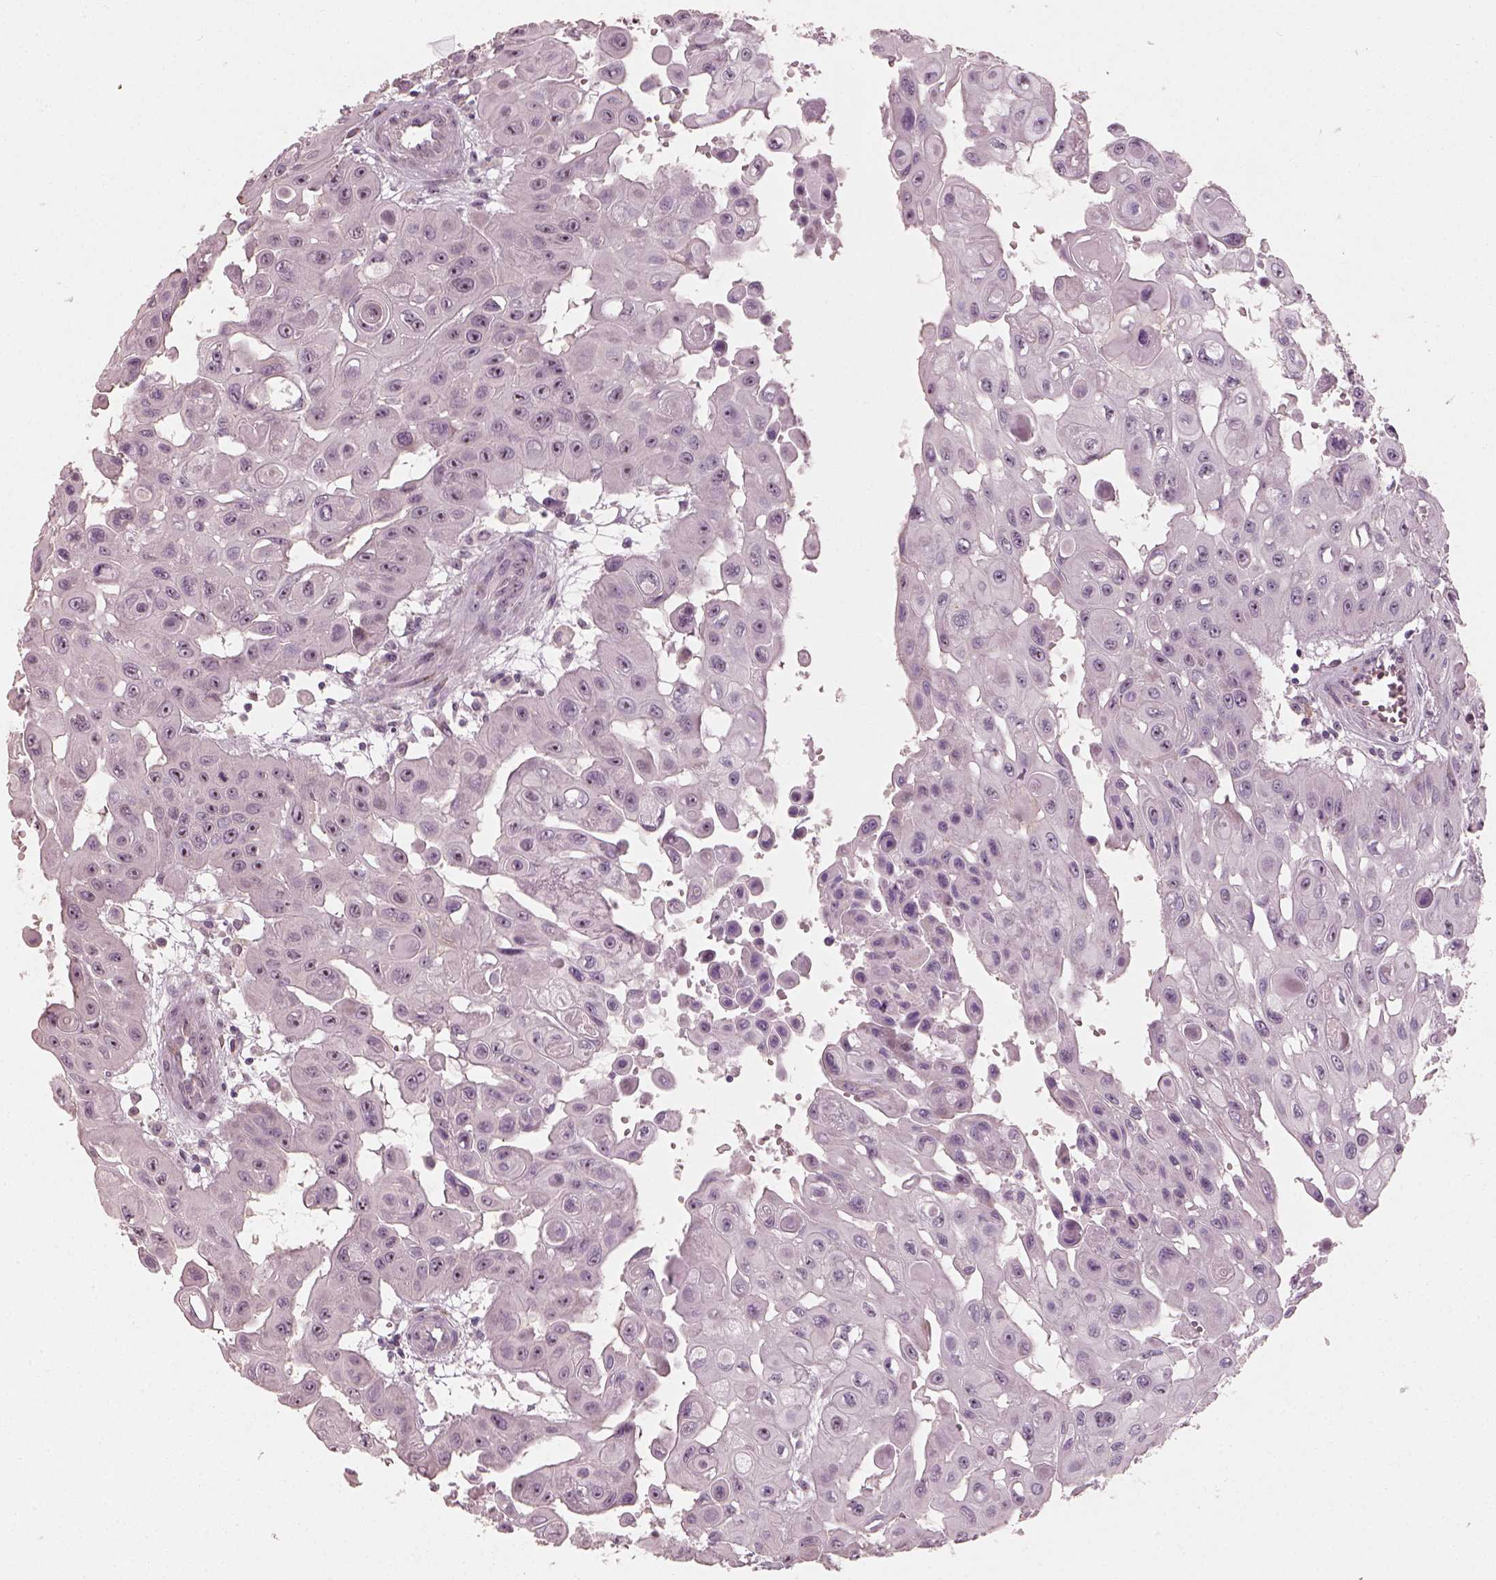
{"staining": {"intensity": "negative", "quantity": "none", "location": "none"}, "tissue": "head and neck cancer", "cell_type": "Tumor cells", "image_type": "cancer", "snomed": [{"axis": "morphology", "description": "Adenocarcinoma, NOS"}, {"axis": "topography", "description": "Head-Neck"}], "caption": "Tumor cells are negative for protein expression in human adenocarcinoma (head and neck).", "gene": "CDS1", "patient": {"sex": "male", "age": 73}}